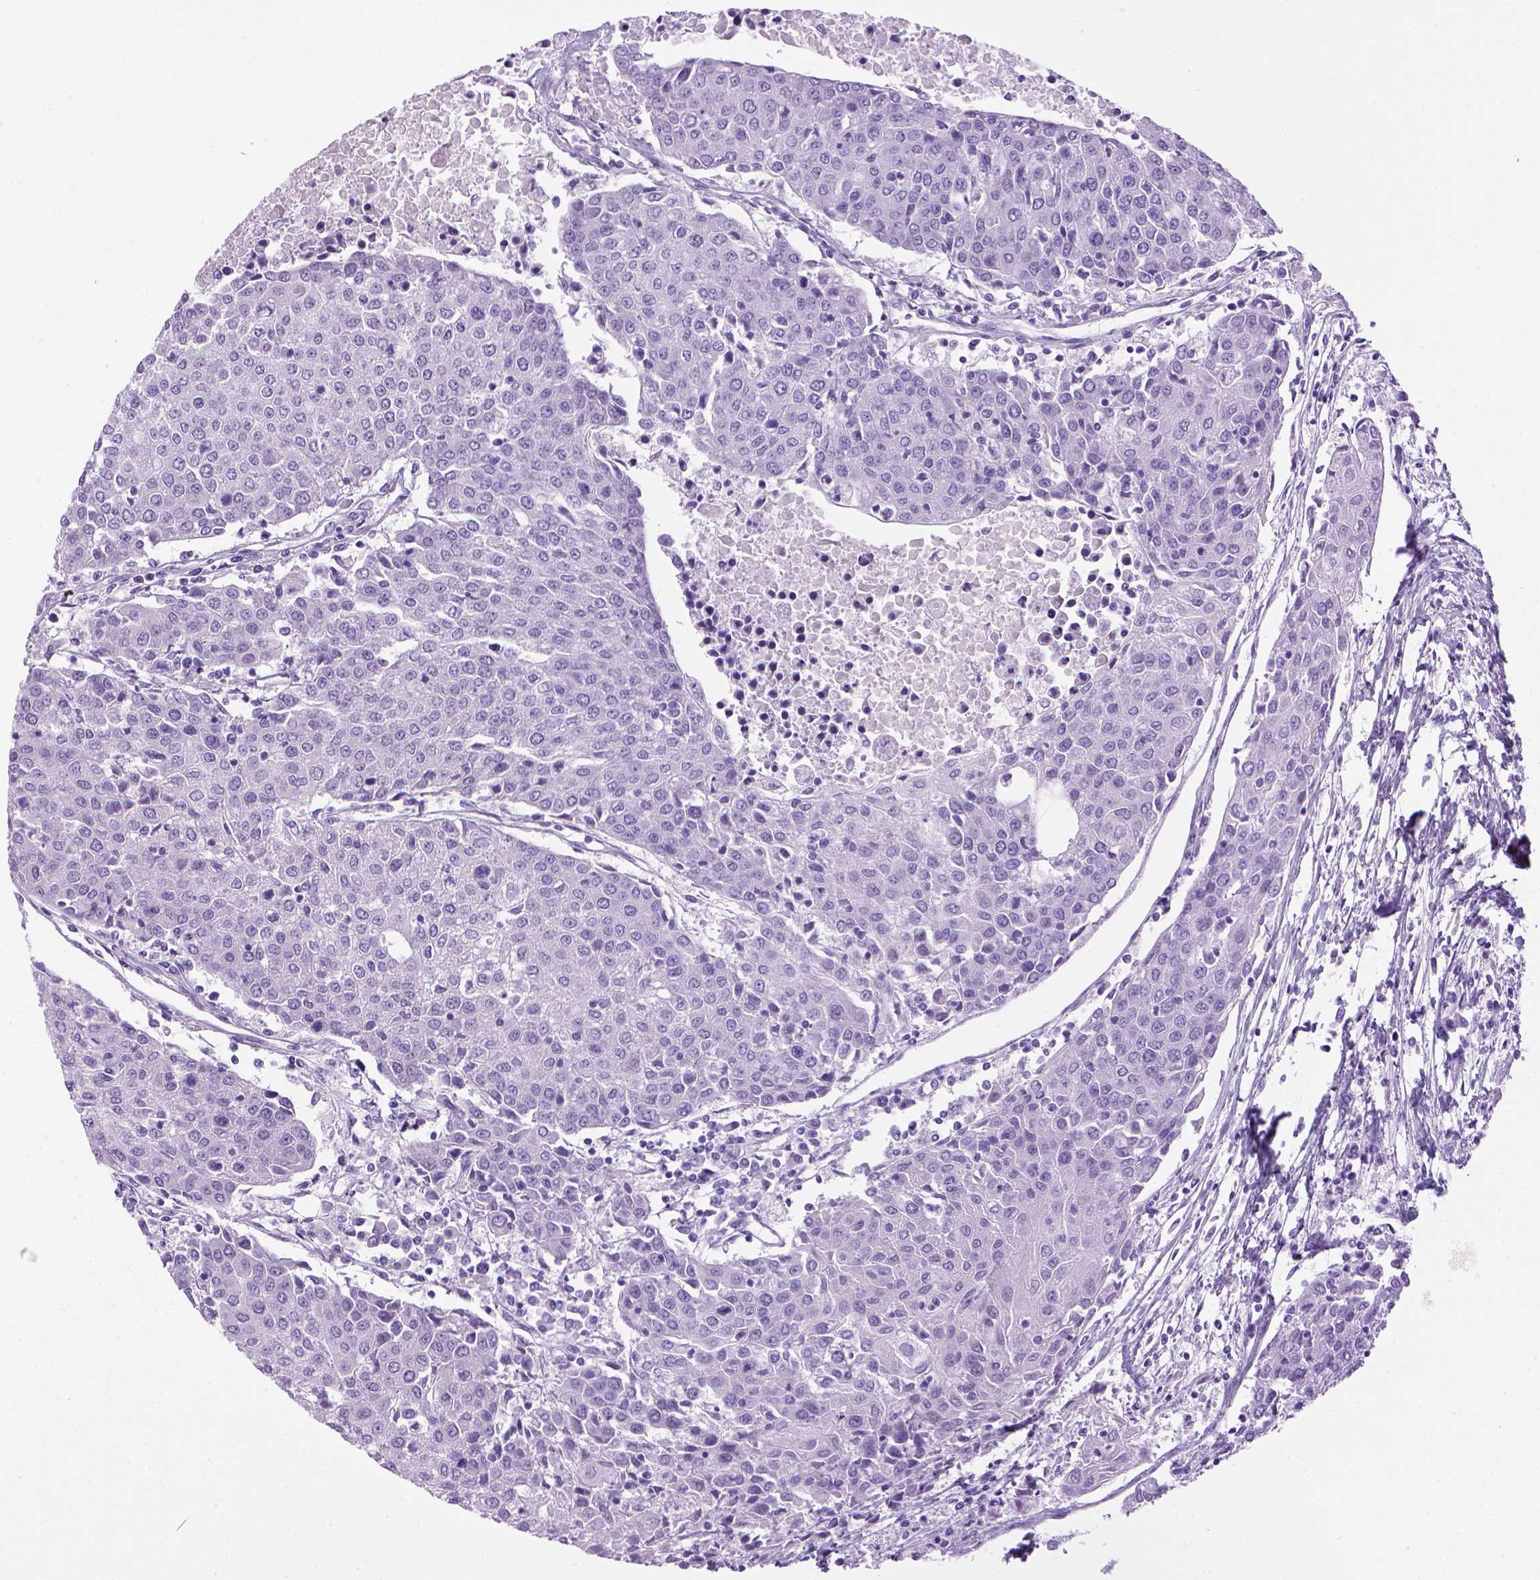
{"staining": {"intensity": "negative", "quantity": "none", "location": "none"}, "tissue": "urothelial cancer", "cell_type": "Tumor cells", "image_type": "cancer", "snomed": [{"axis": "morphology", "description": "Urothelial carcinoma, High grade"}, {"axis": "topography", "description": "Urinary bladder"}], "caption": "Protein analysis of urothelial carcinoma (high-grade) reveals no significant expression in tumor cells.", "gene": "SGCG", "patient": {"sex": "female", "age": 85}}